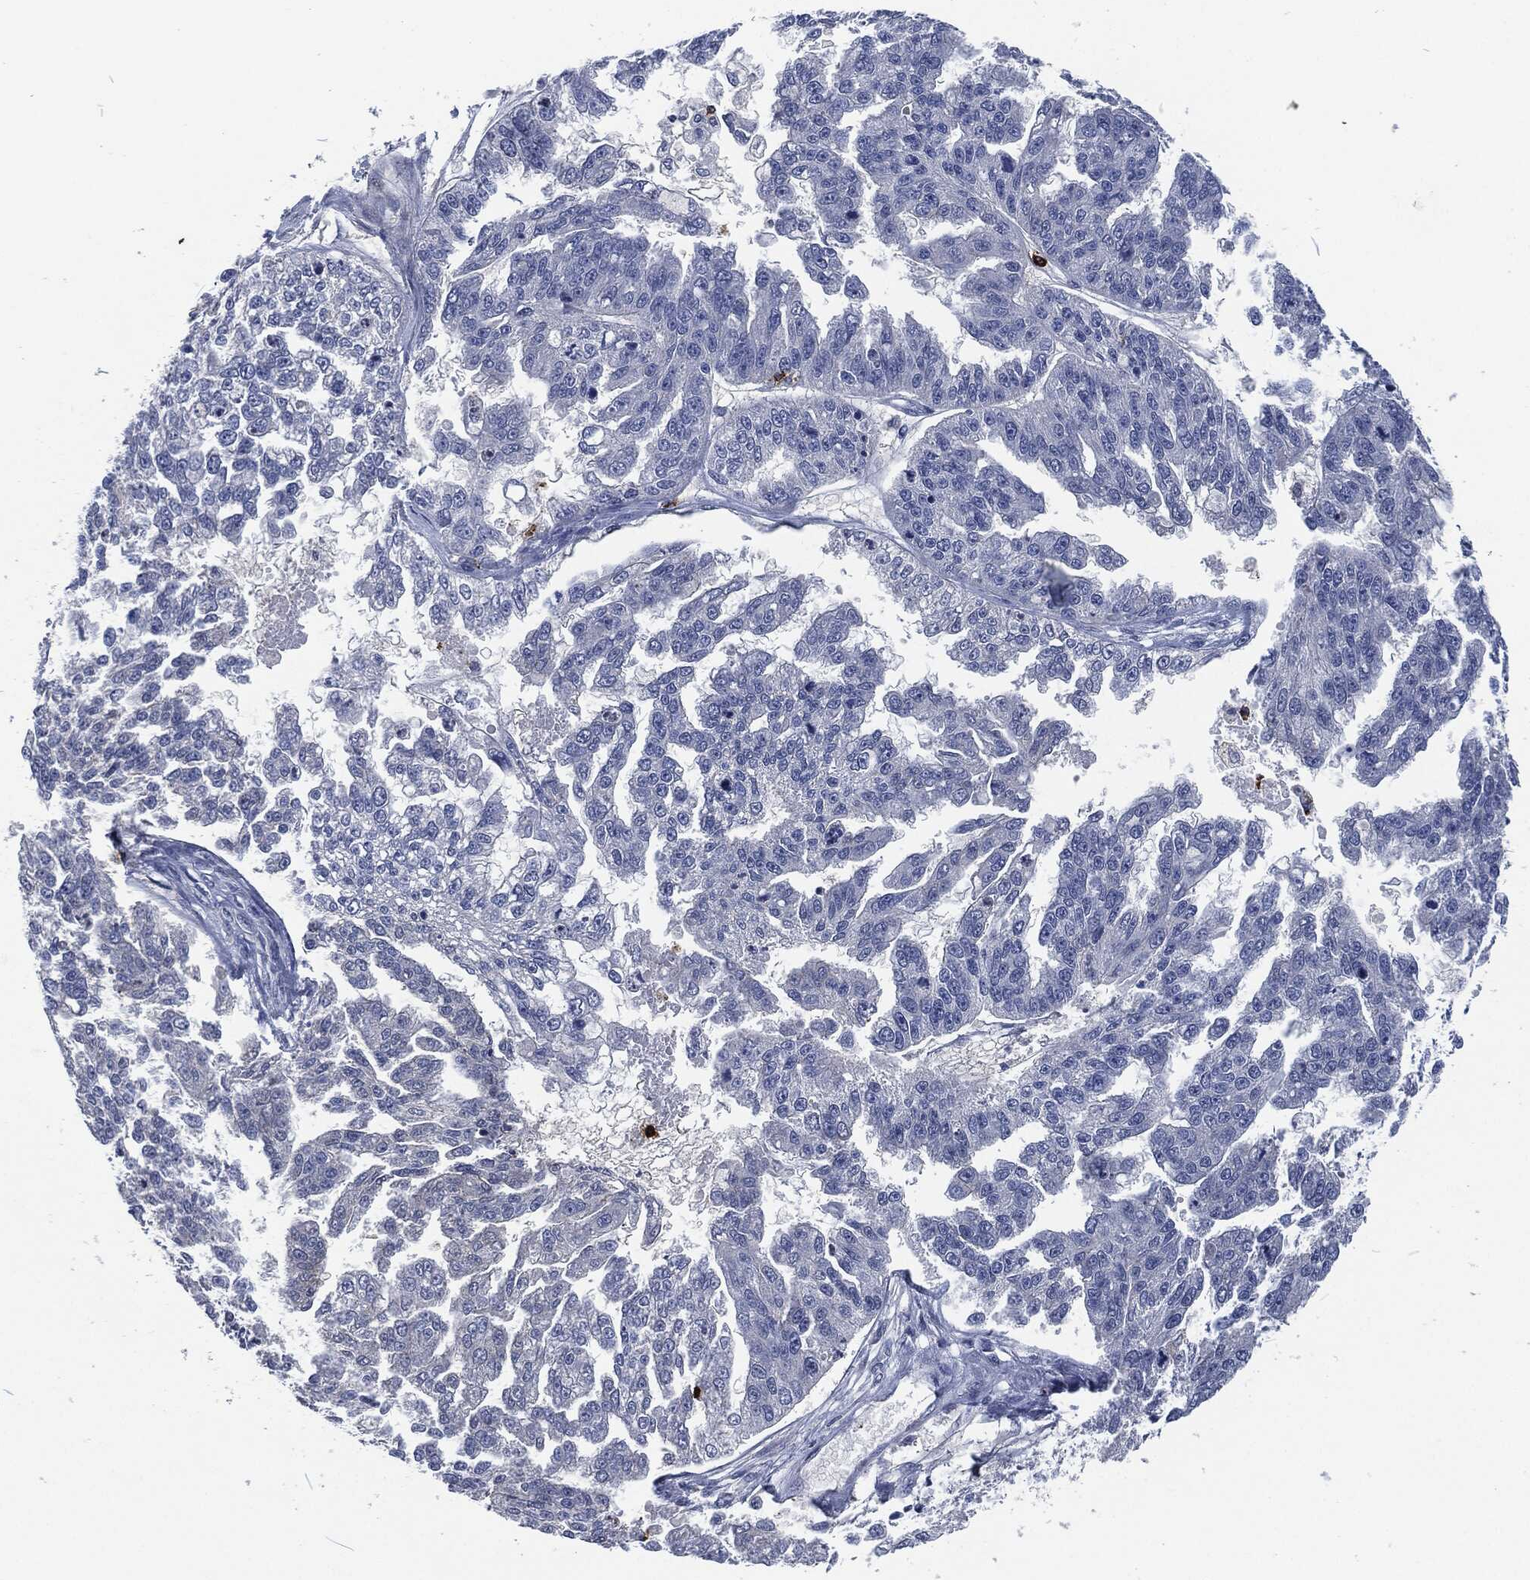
{"staining": {"intensity": "negative", "quantity": "none", "location": "none"}, "tissue": "ovarian cancer", "cell_type": "Tumor cells", "image_type": "cancer", "snomed": [{"axis": "morphology", "description": "Cystadenocarcinoma, serous, NOS"}, {"axis": "topography", "description": "Ovary"}], "caption": "Ovarian serous cystadenocarcinoma stained for a protein using IHC reveals no positivity tumor cells.", "gene": "MPO", "patient": {"sex": "female", "age": 58}}